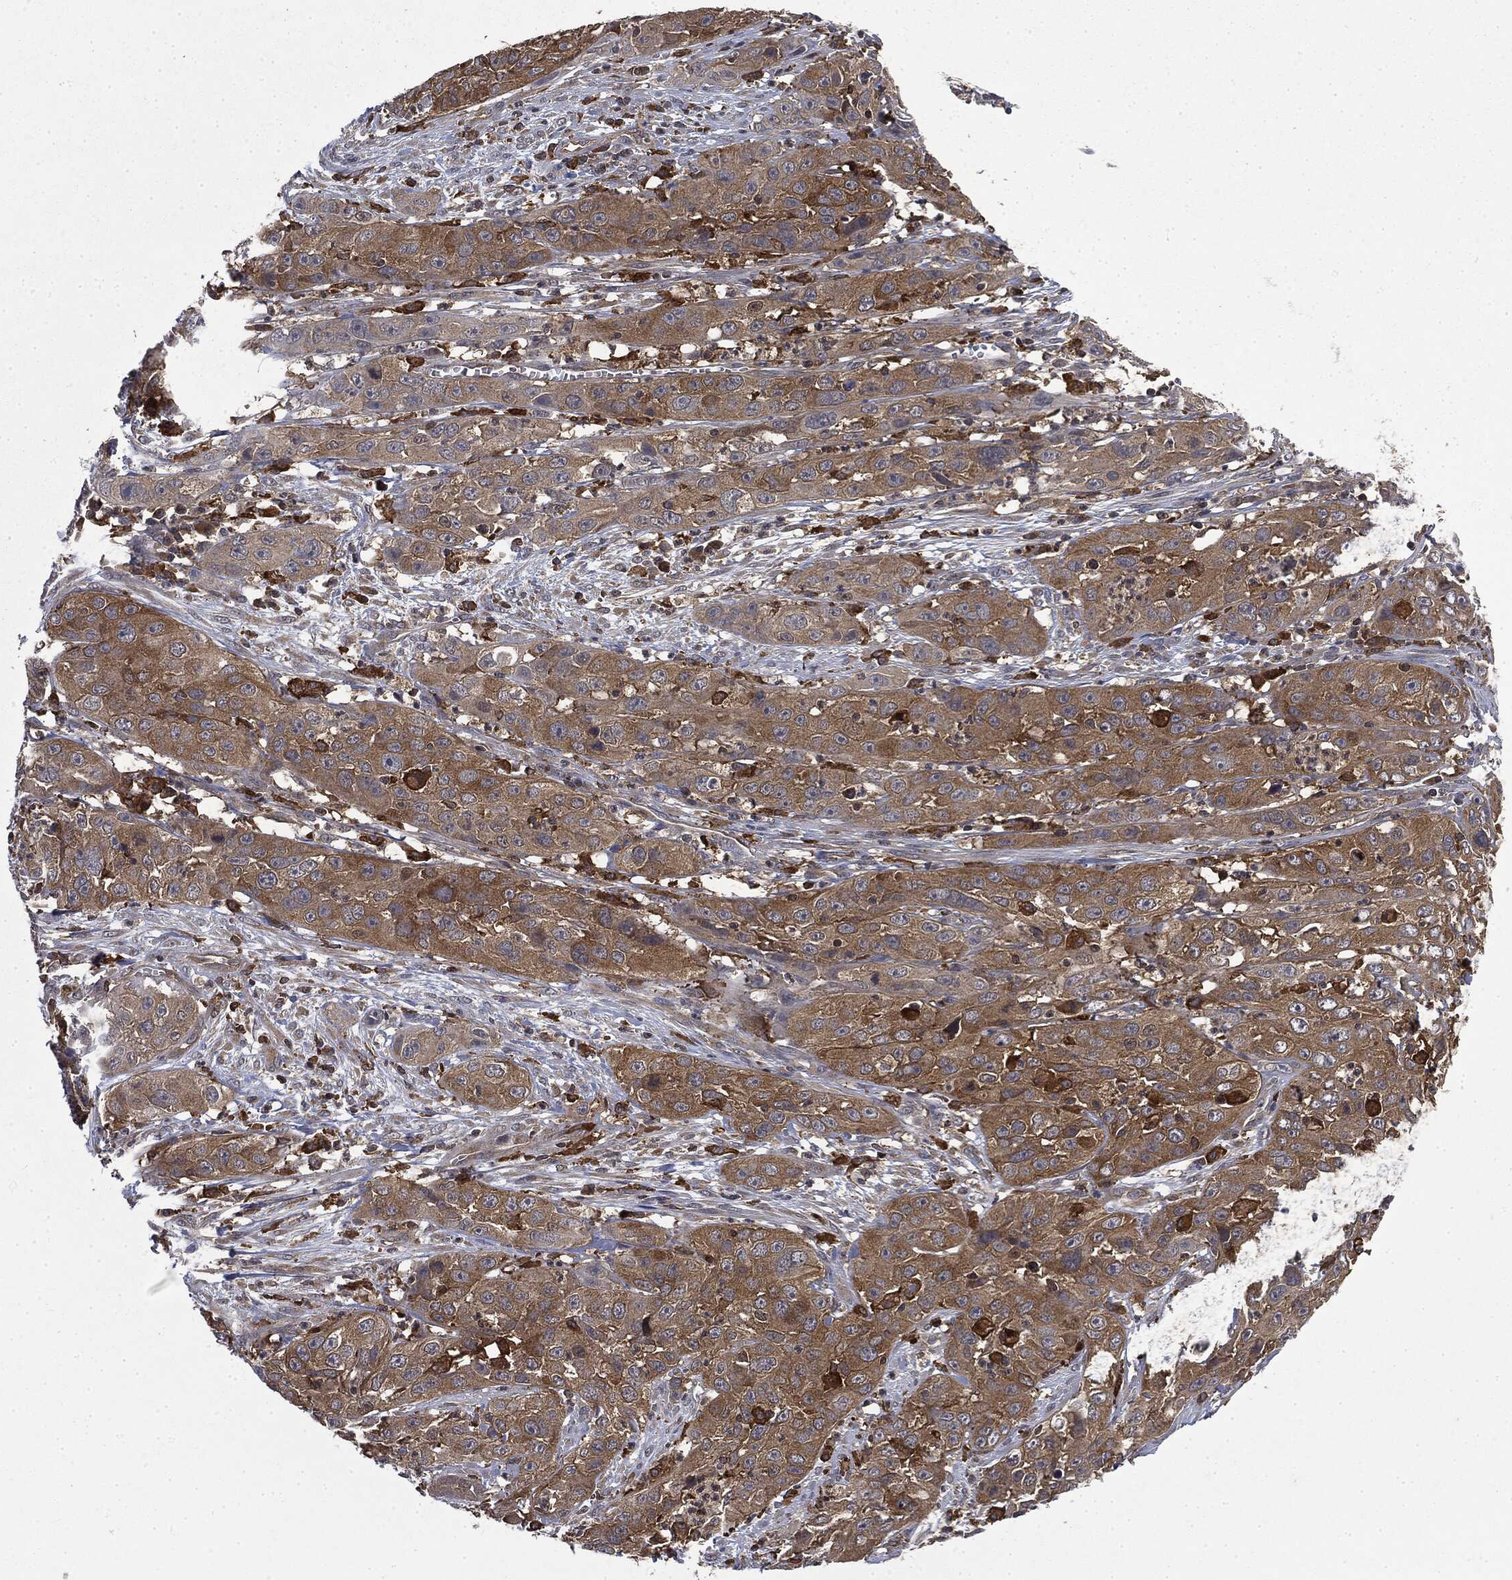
{"staining": {"intensity": "moderate", "quantity": "25%-75%", "location": "cytoplasmic/membranous"}, "tissue": "cervical cancer", "cell_type": "Tumor cells", "image_type": "cancer", "snomed": [{"axis": "morphology", "description": "Squamous cell carcinoma, NOS"}, {"axis": "topography", "description": "Cervix"}], "caption": "This histopathology image reveals immunohistochemistry staining of cervical cancer (squamous cell carcinoma), with medium moderate cytoplasmic/membranous staining in about 25%-75% of tumor cells.", "gene": "SNX5", "patient": {"sex": "female", "age": 32}}